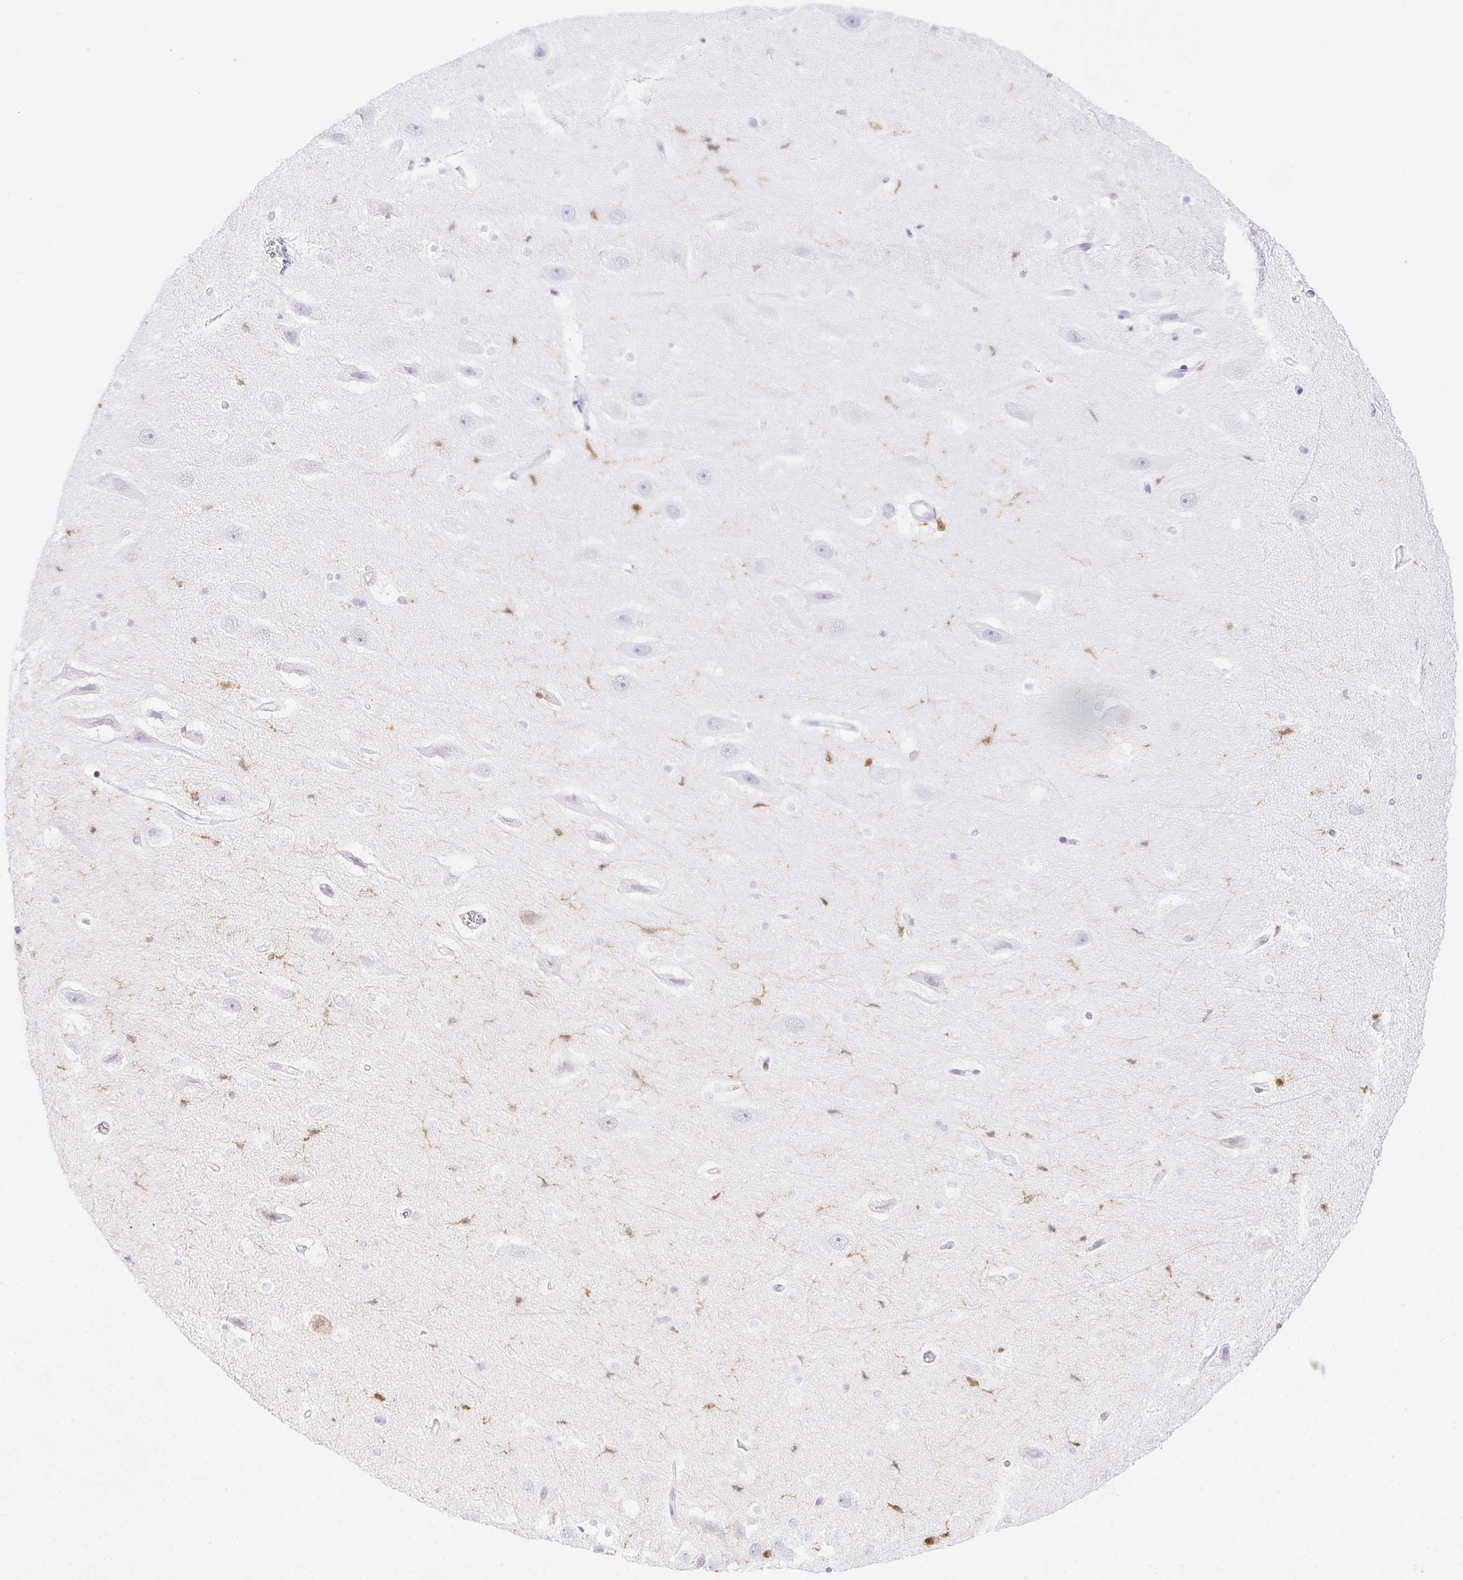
{"staining": {"intensity": "strong", "quantity": "<25%", "location": "cytoplasmic/membranous"}, "tissue": "hippocampus", "cell_type": "Glial cells", "image_type": "normal", "snomed": [{"axis": "morphology", "description": "Normal tissue, NOS"}, {"axis": "topography", "description": "Hippocampus"}], "caption": "High-power microscopy captured an immunohistochemistry histopathology image of benign hippocampus, revealing strong cytoplasmic/membranous positivity in about <25% of glial cells.", "gene": "APBB1IP", "patient": {"sex": "male", "age": 26}}